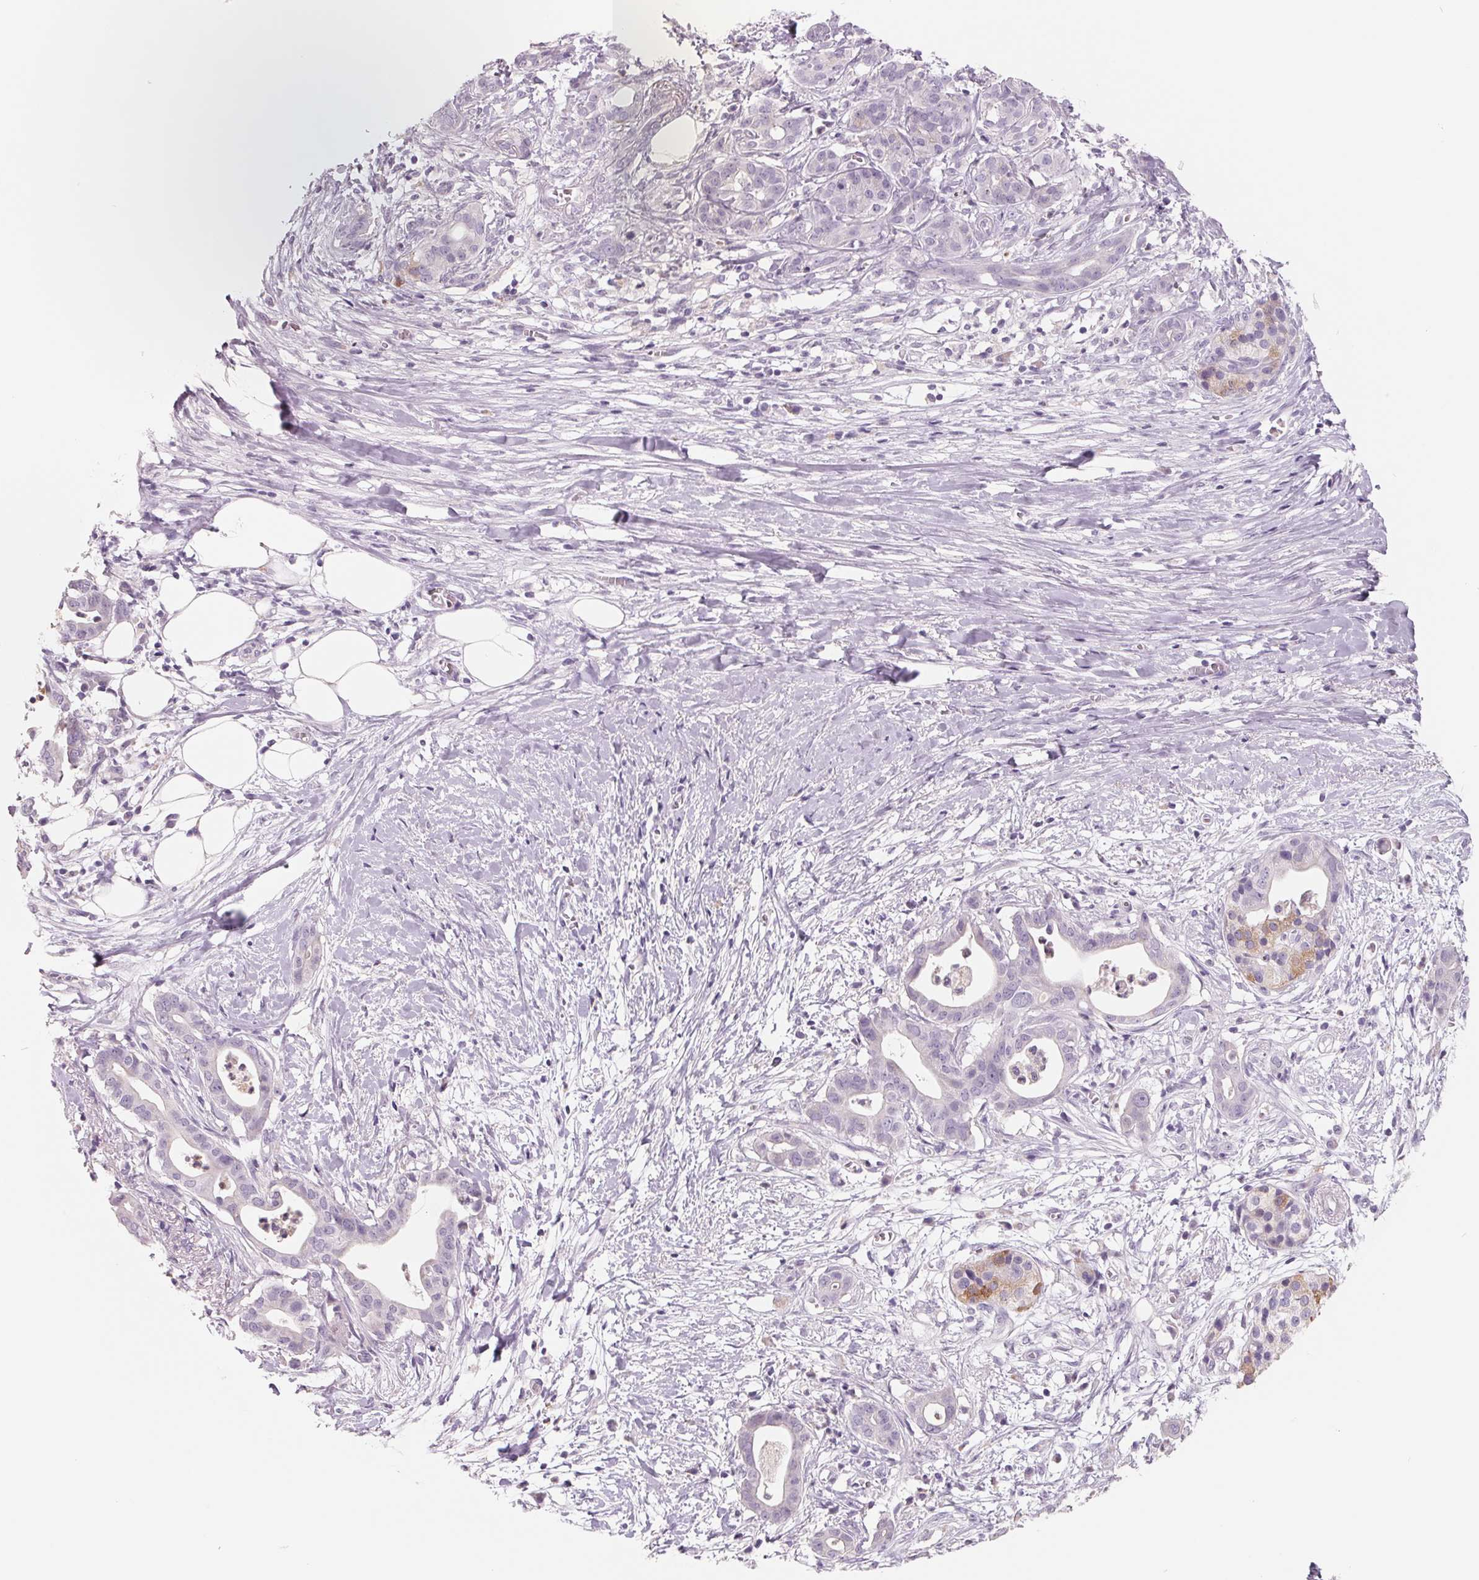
{"staining": {"intensity": "negative", "quantity": "none", "location": "none"}, "tissue": "pancreatic cancer", "cell_type": "Tumor cells", "image_type": "cancer", "snomed": [{"axis": "morphology", "description": "Adenocarcinoma, NOS"}, {"axis": "topography", "description": "Pancreas"}], "caption": "Adenocarcinoma (pancreatic) stained for a protein using immunohistochemistry (IHC) demonstrates no staining tumor cells.", "gene": "FTCD", "patient": {"sex": "male", "age": 61}}